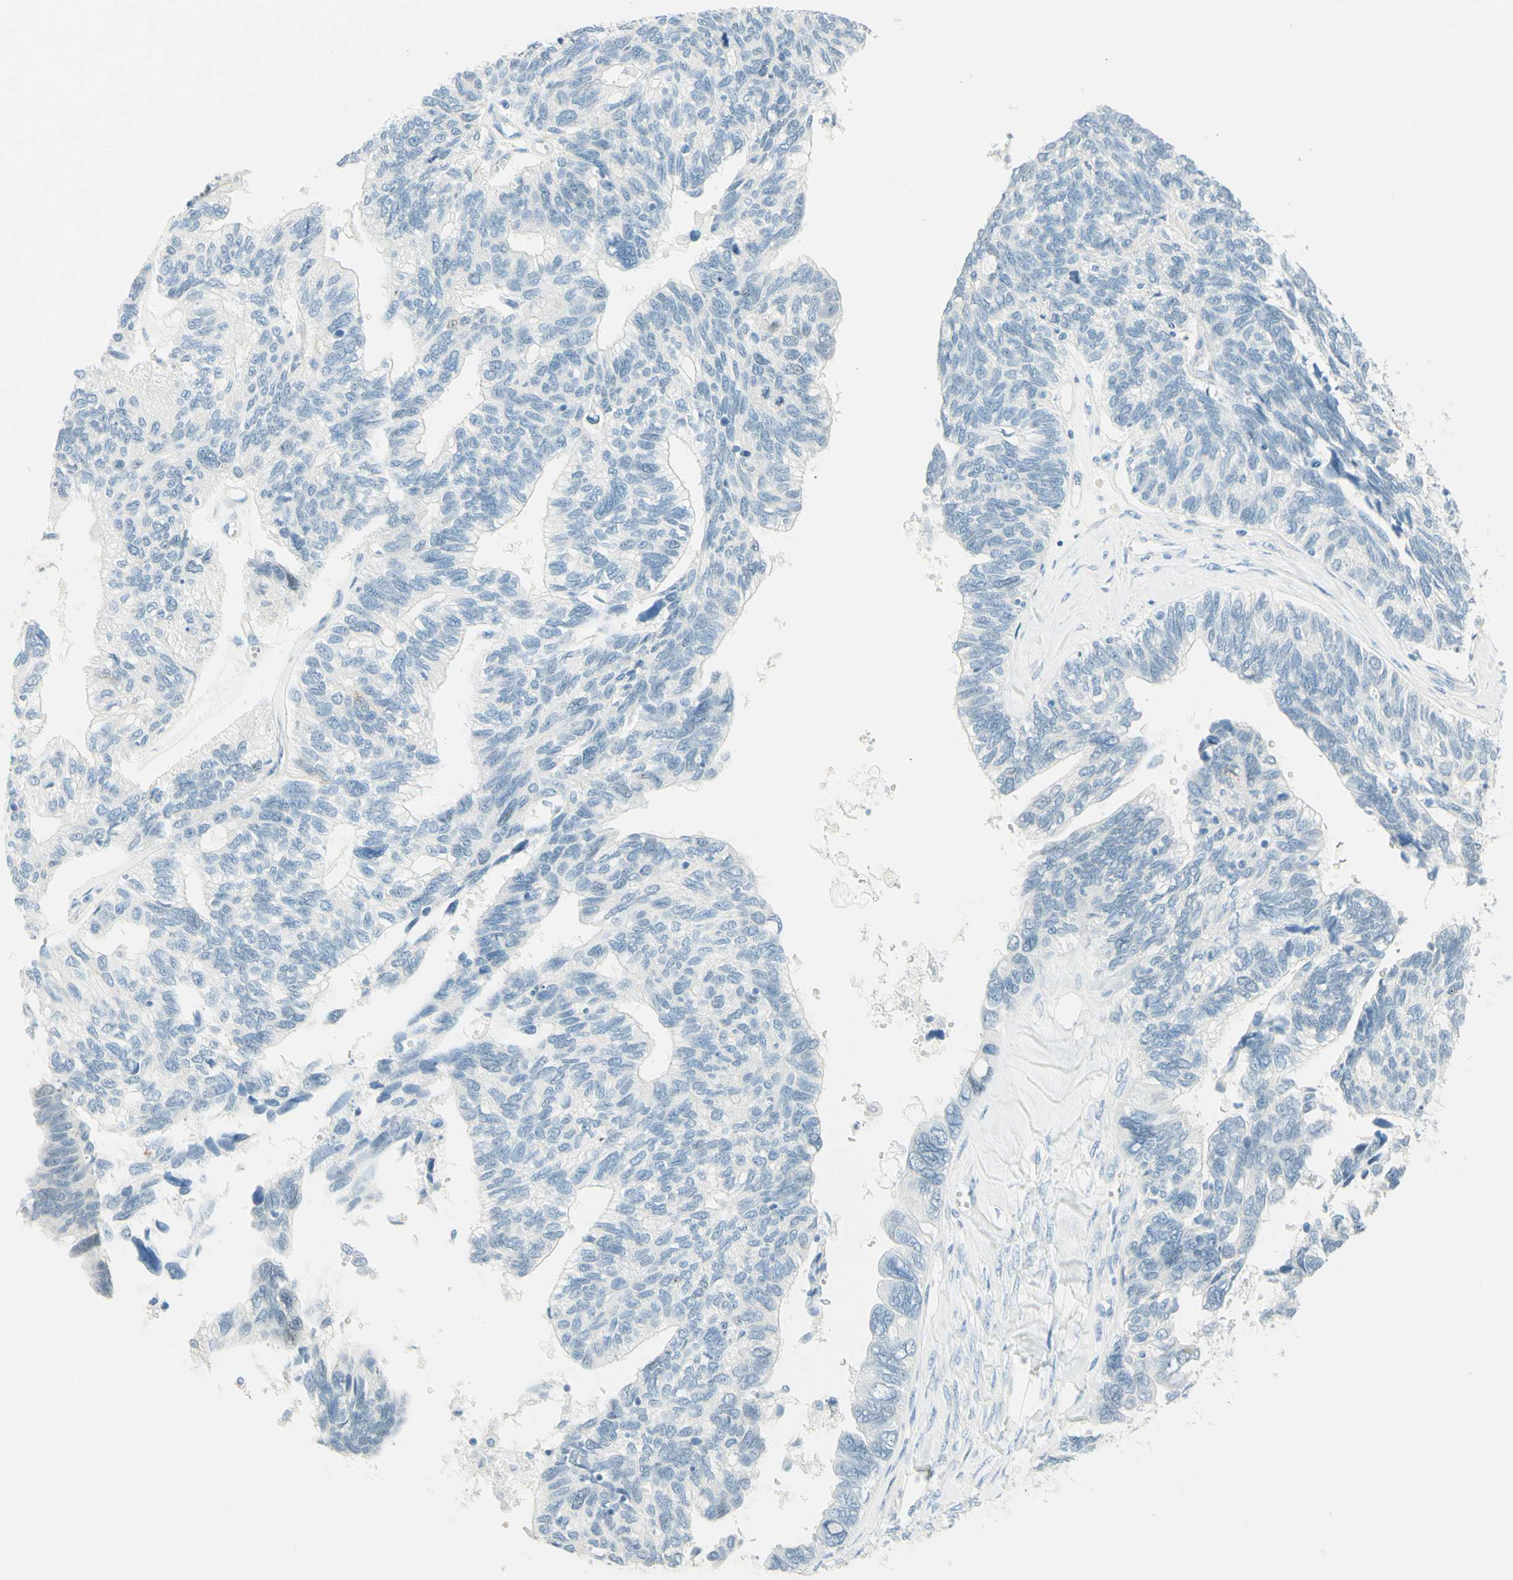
{"staining": {"intensity": "negative", "quantity": "none", "location": "none"}, "tissue": "ovarian cancer", "cell_type": "Tumor cells", "image_type": "cancer", "snomed": [{"axis": "morphology", "description": "Cystadenocarcinoma, serous, NOS"}, {"axis": "topography", "description": "Ovary"}], "caption": "Immunohistochemical staining of human ovarian cancer demonstrates no significant staining in tumor cells.", "gene": "TMEM132D", "patient": {"sex": "female", "age": 79}}